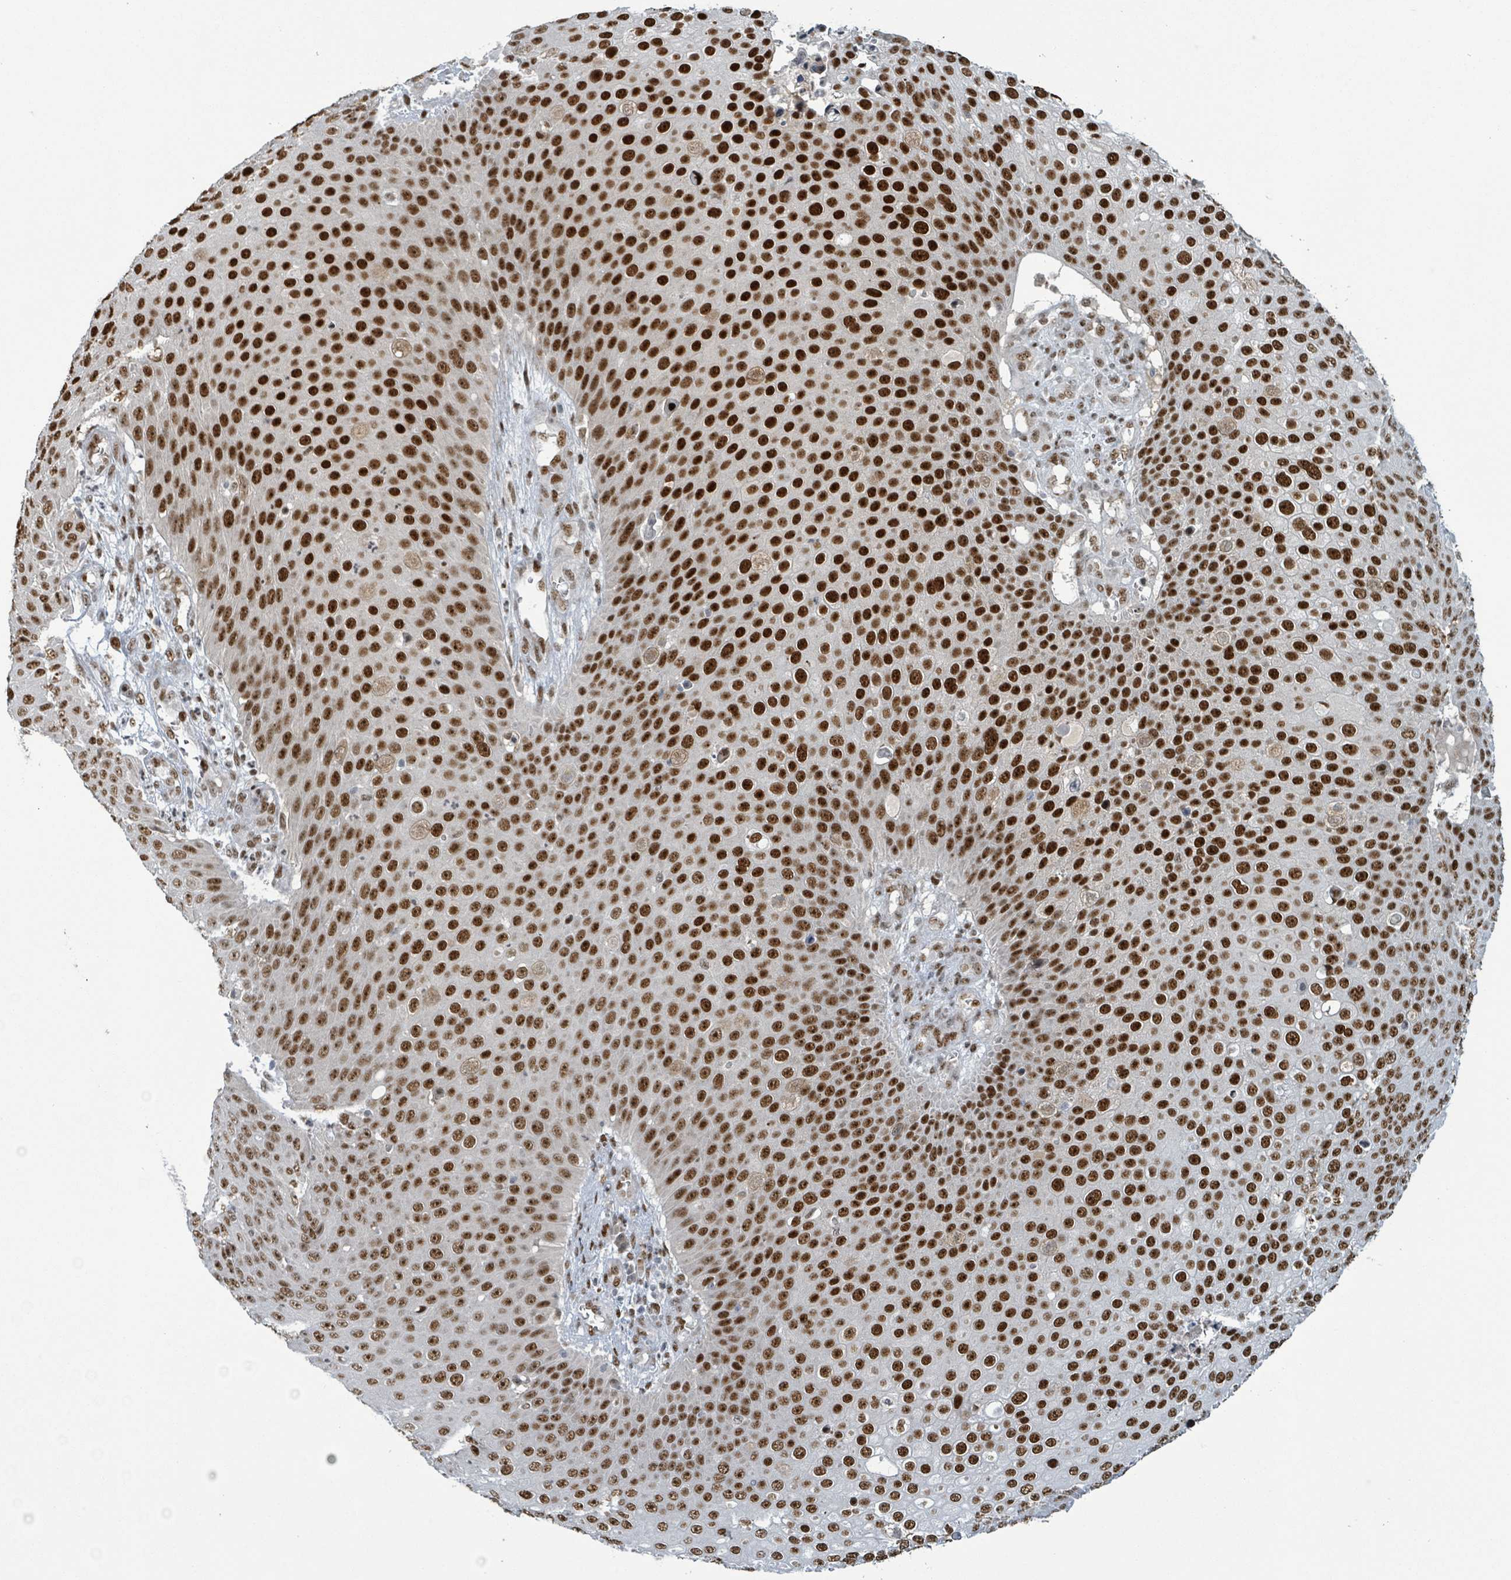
{"staining": {"intensity": "strong", "quantity": ">75%", "location": "nuclear"}, "tissue": "skin cancer", "cell_type": "Tumor cells", "image_type": "cancer", "snomed": [{"axis": "morphology", "description": "Squamous cell carcinoma, NOS"}, {"axis": "topography", "description": "Skin"}], "caption": "Approximately >75% of tumor cells in skin cancer (squamous cell carcinoma) display strong nuclear protein positivity as visualized by brown immunohistochemical staining.", "gene": "KLF3", "patient": {"sex": "male", "age": 71}}